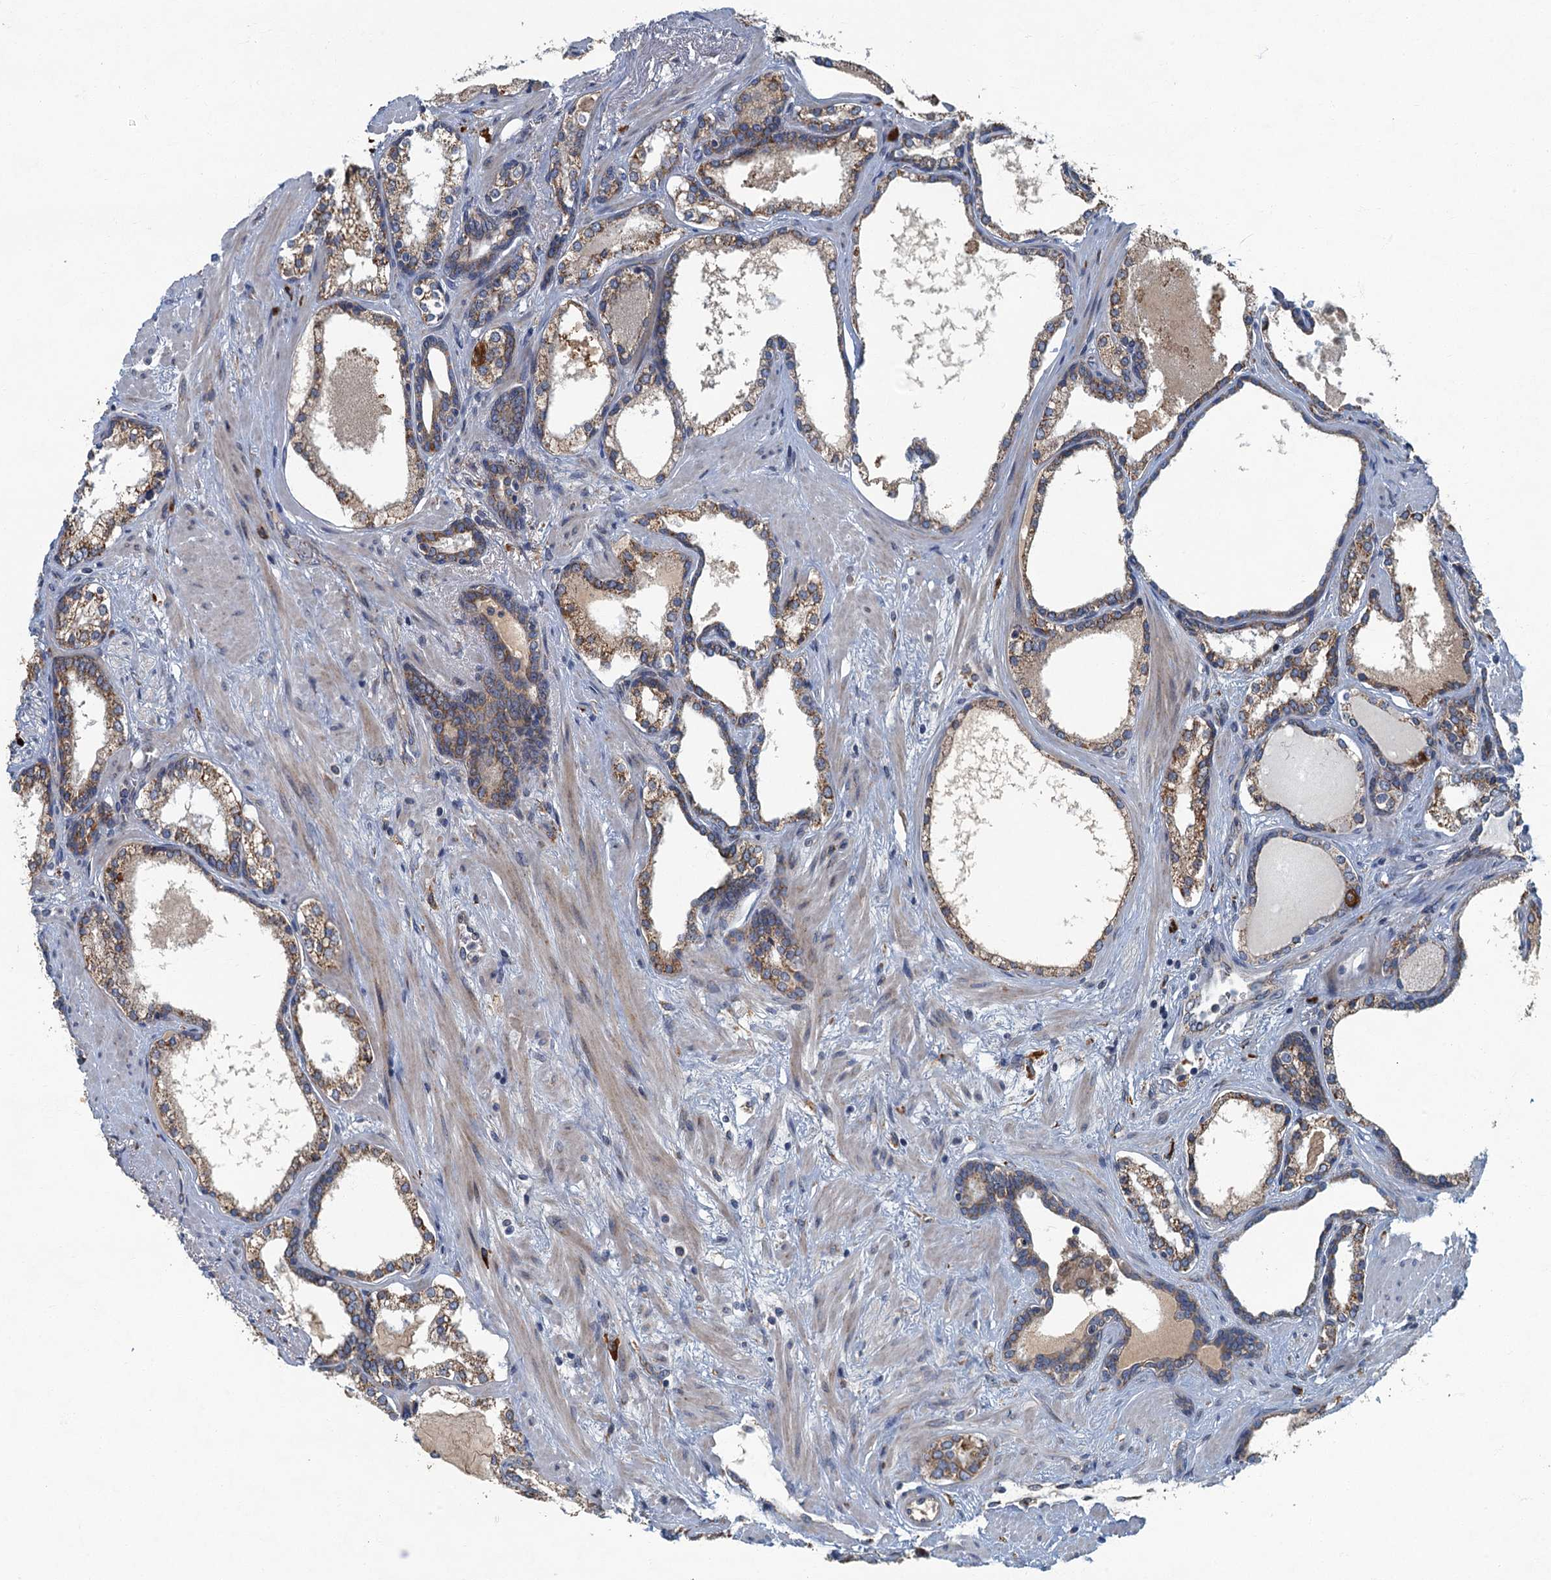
{"staining": {"intensity": "moderate", "quantity": "25%-75%", "location": "cytoplasmic/membranous"}, "tissue": "prostate cancer", "cell_type": "Tumor cells", "image_type": "cancer", "snomed": [{"axis": "morphology", "description": "Adenocarcinoma, High grade"}, {"axis": "topography", "description": "Prostate"}], "caption": "Prostate cancer (adenocarcinoma (high-grade)) stained with a protein marker reveals moderate staining in tumor cells.", "gene": "SPDYC", "patient": {"sex": "male", "age": 58}}